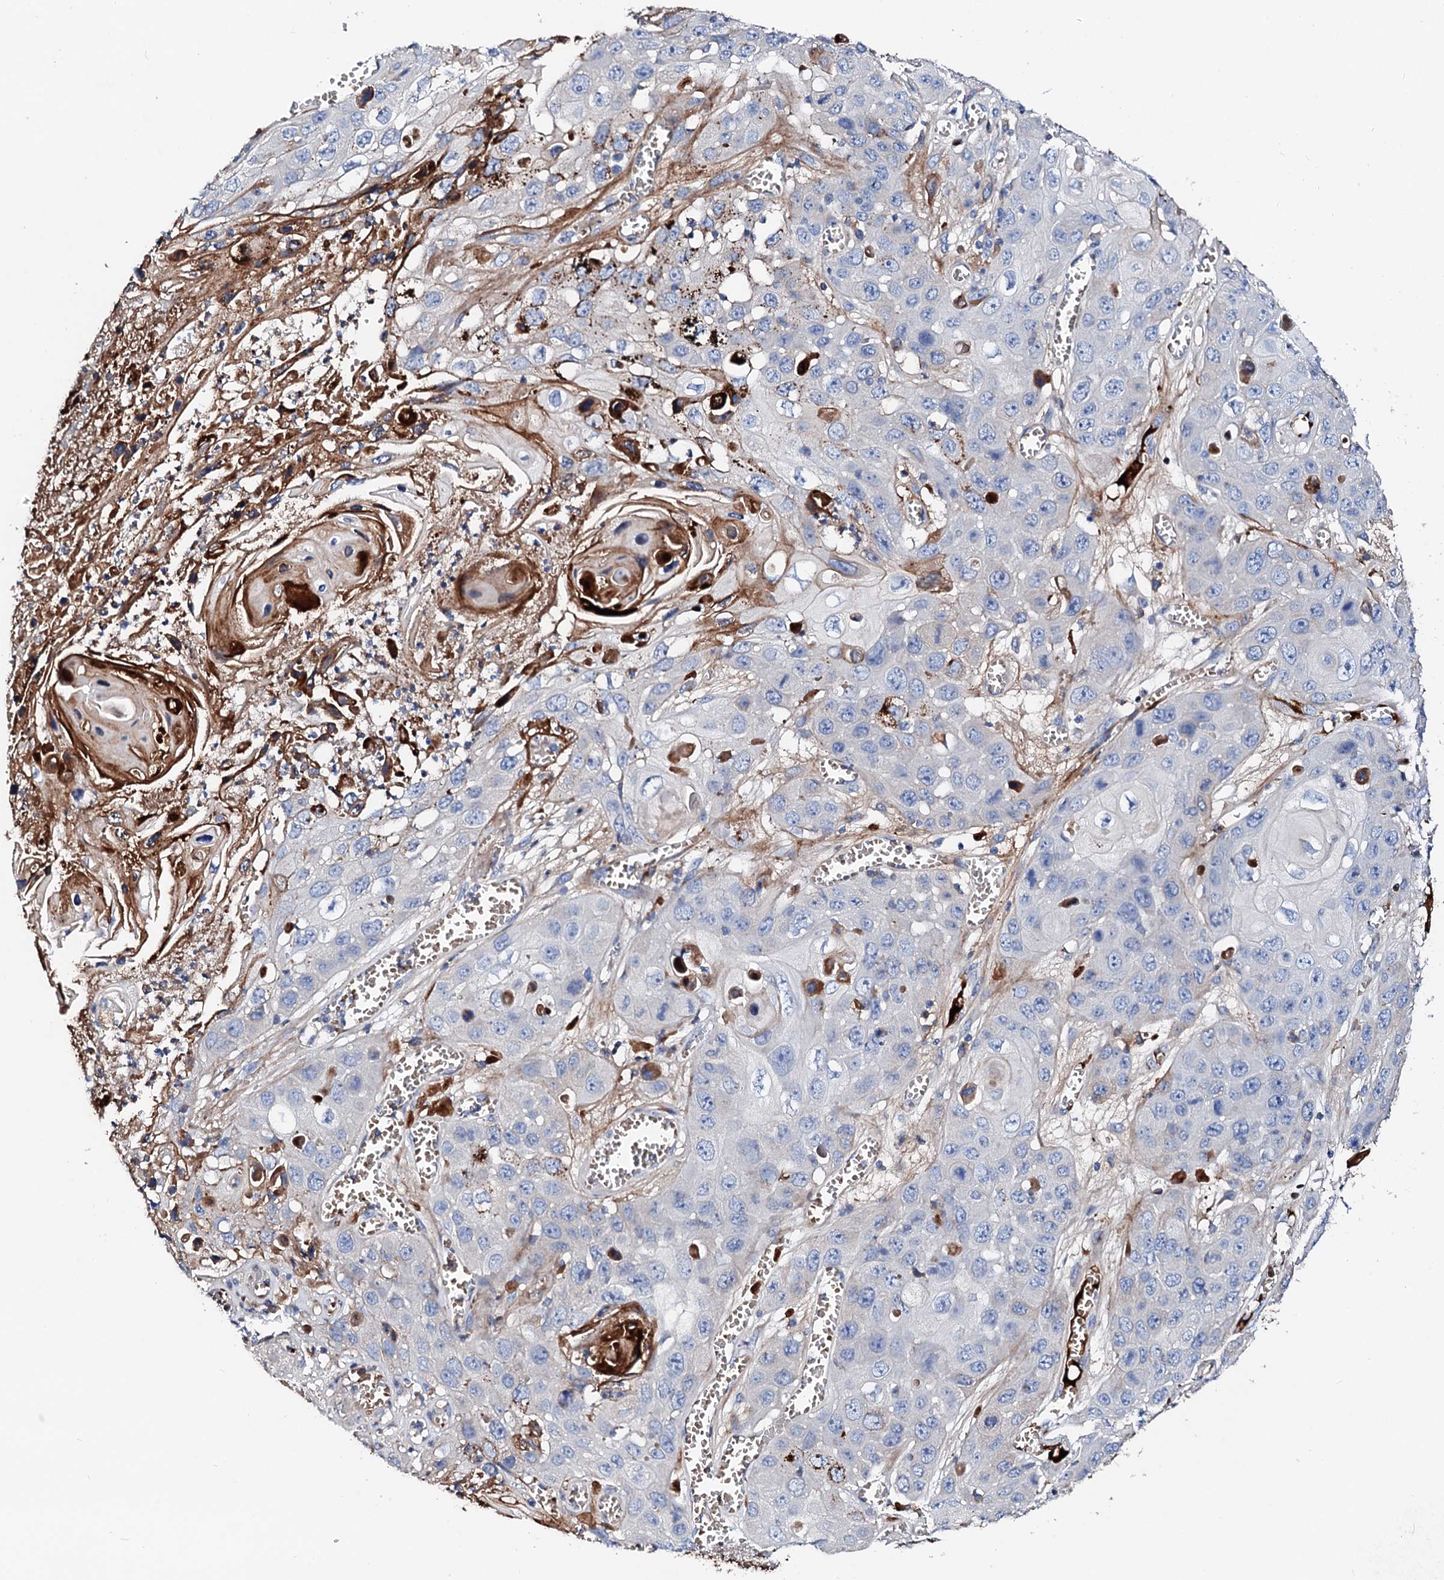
{"staining": {"intensity": "moderate", "quantity": "<25%", "location": "cytoplasmic/membranous"}, "tissue": "skin cancer", "cell_type": "Tumor cells", "image_type": "cancer", "snomed": [{"axis": "morphology", "description": "Squamous cell carcinoma, NOS"}, {"axis": "topography", "description": "Skin"}], "caption": "The image exhibits staining of skin squamous cell carcinoma, revealing moderate cytoplasmic/membranous protein expression (brown color) within tumor cells.", "gene": "SLC10A7", "patient": {"sex": "male", "age": 55}}